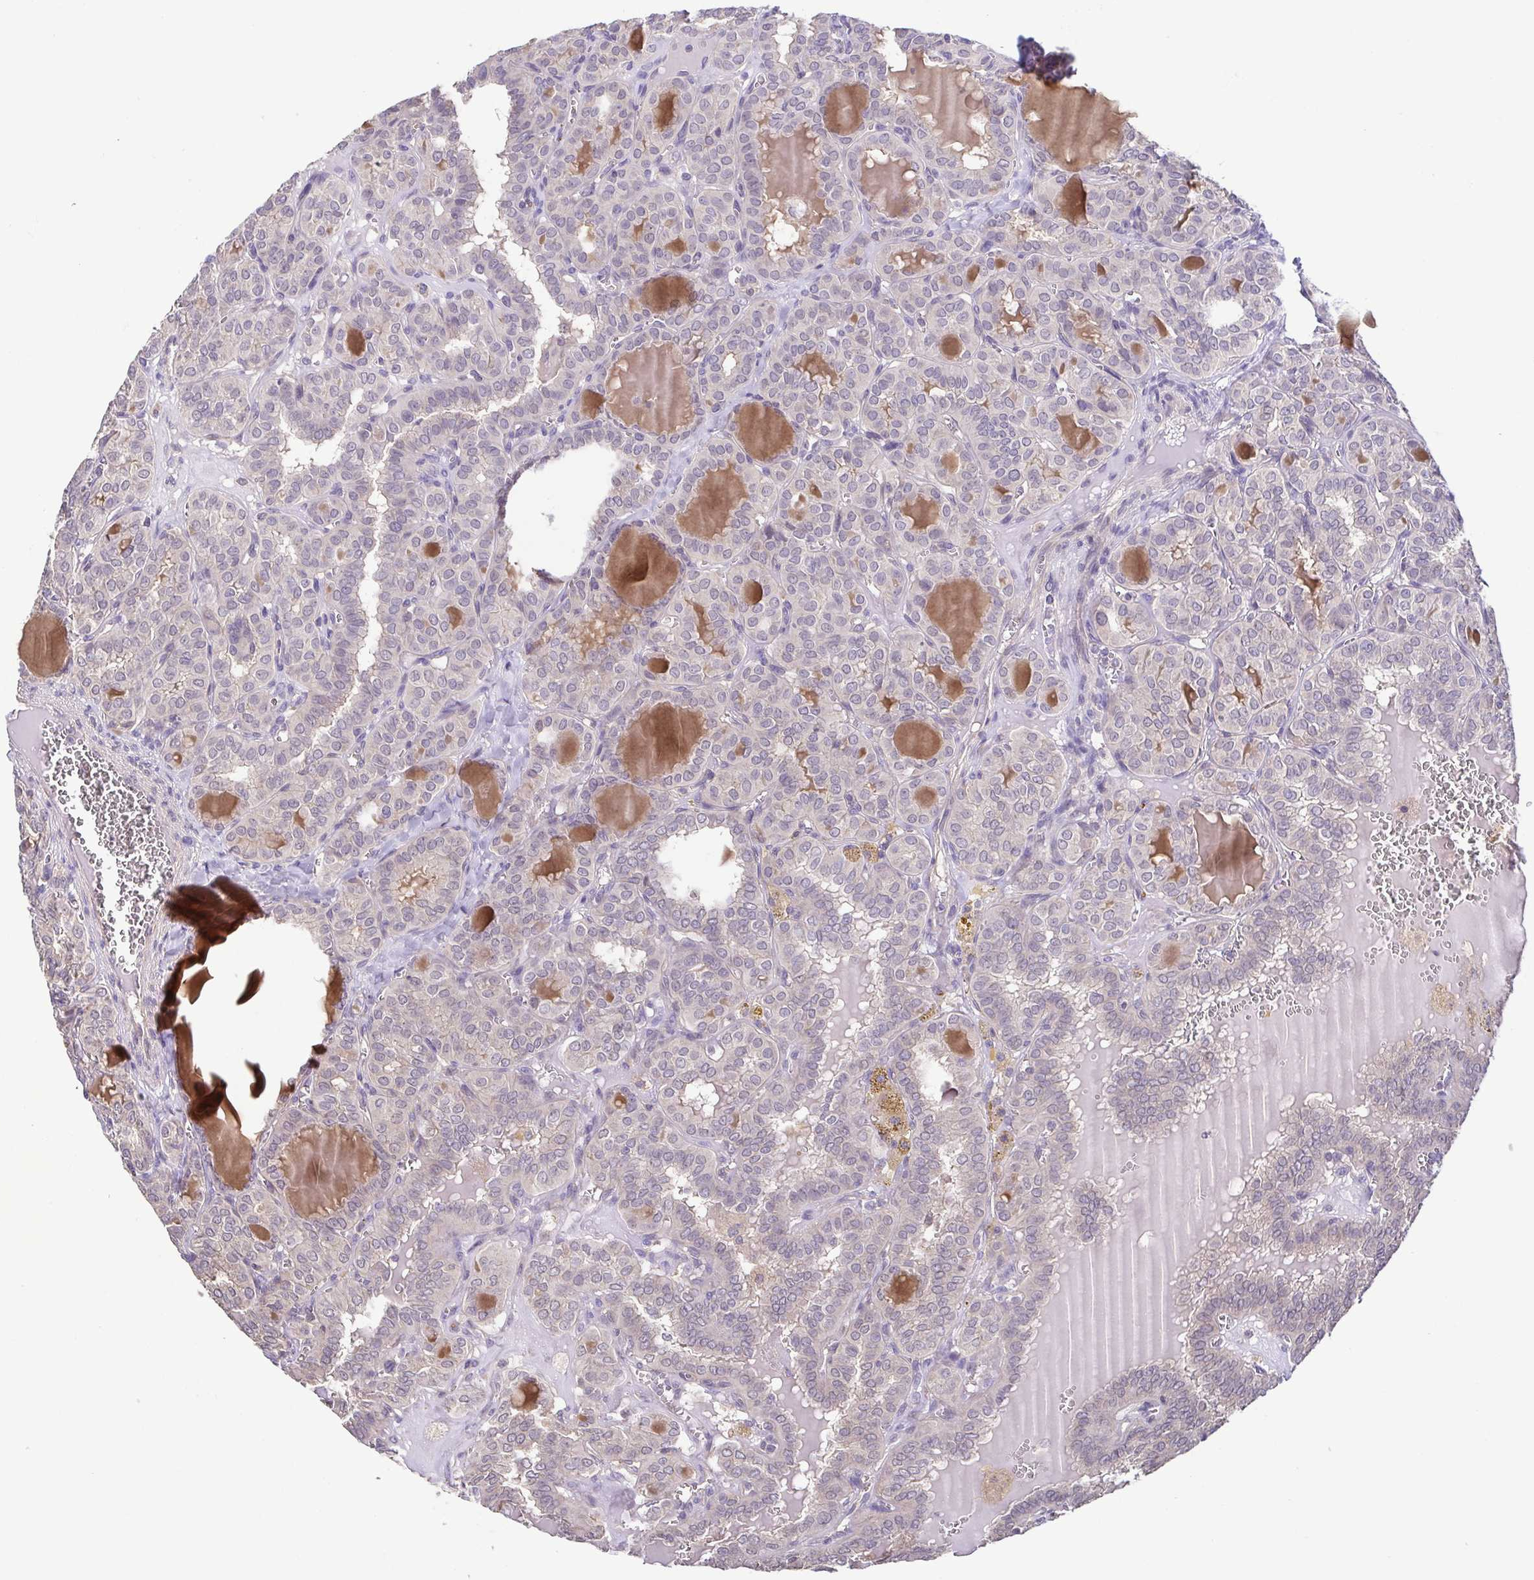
{"staining": {"intensity": "negative", "quantity": "none", "location": "none"}, "tissue": "thyroid cancer", "cell_type": "Tumor cells", "image_type": "cancer", "snomed": [{"axis": "morphology", "description": "Papillary adenocarcinoma, NOS"}, {"axis": "topography", "description": "Thyroid gland"}], "caption": "This is an immunohistochemistry histopathology image of human thyroid cancer. There is no positivity in tumor cells.", "gene": "ACTRT2", "patient": {"sex": "female", "age": 41}}